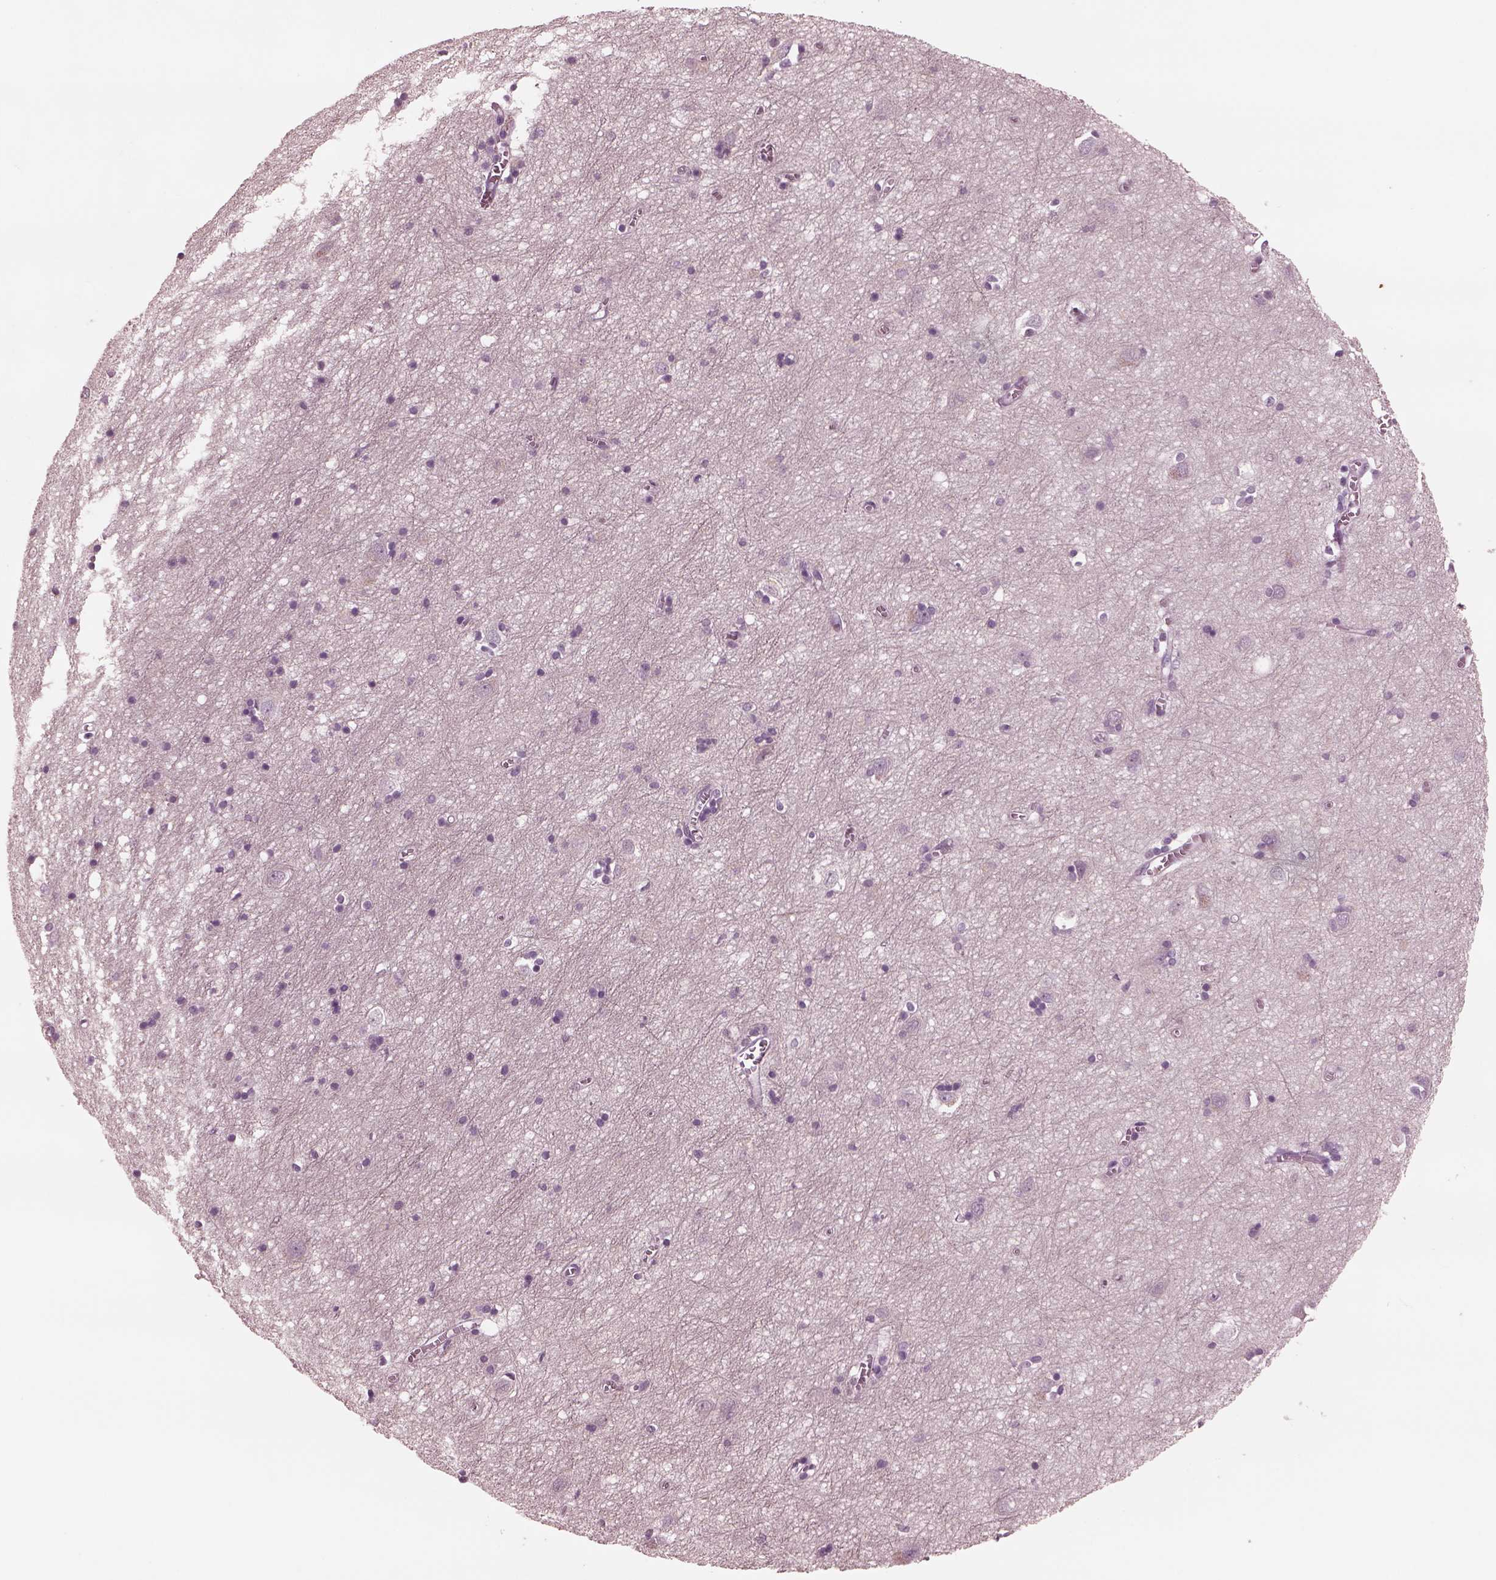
{"staining": {"intensity": "negative", "quantity": "none", "location": "none"}, "tissue": "cerebral cortex", "cell_type": "Endothelial cells", "image_type": "normal", "snomed": [{"axis": "morphology", "description": "Normal tissue, NOS"}, {"axis": "topography", "description": "Cerebral cortex"}], "caption": "Immunohistochemistry of normal cerebral cortex exhibits no staining in endothelial cells. Nuclei are stained in blue.", "gene": "YY2", "patient": {"sex": "male", "age": 70}}